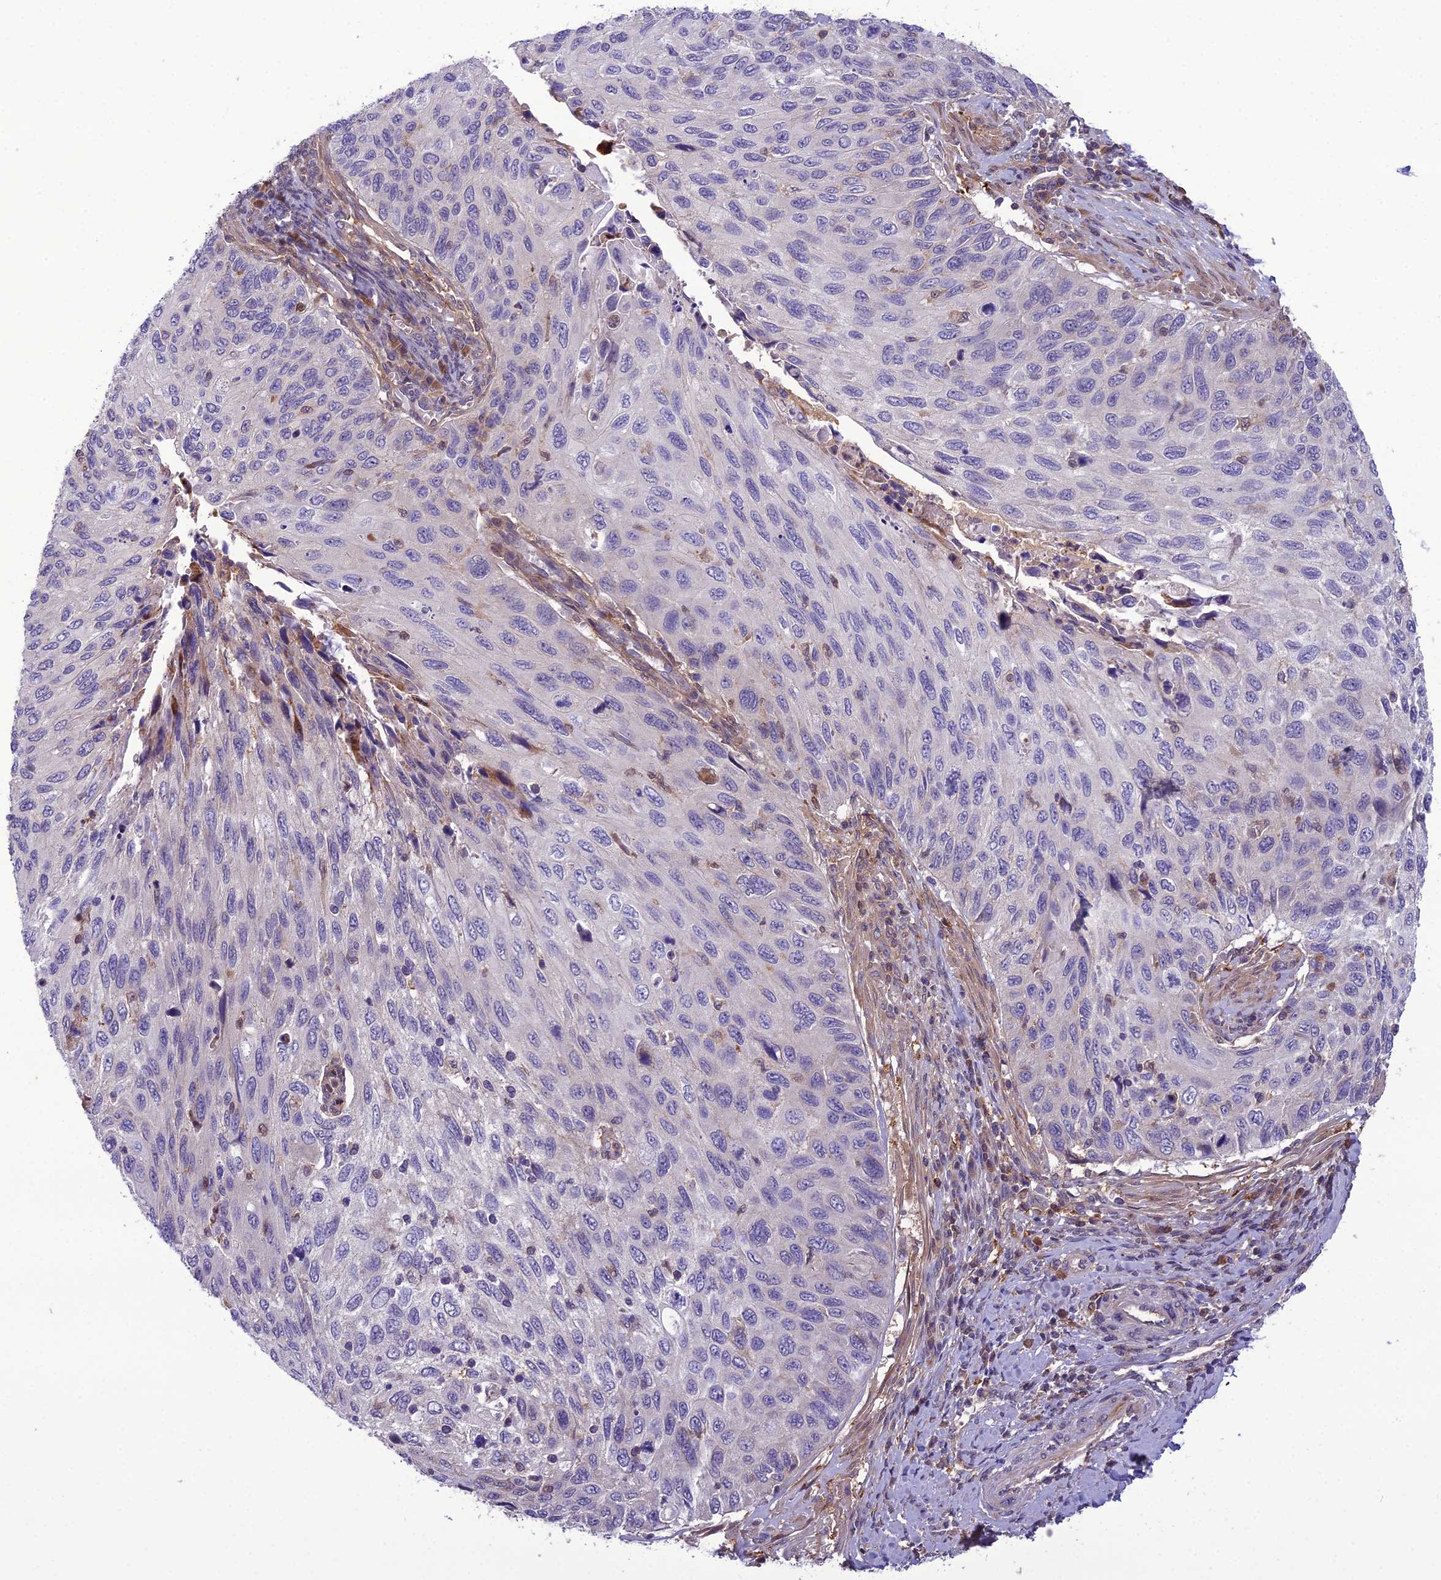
{"staining": {"intensity": "negative", "quantity": "none", "location": "none"}, "tissue": "cervical cancer", "cell_type": "Tumor cells", "image_type": "cancer", "snomed": [{"axis": "morphology", "description": "Squamous cell carcinoma, NOS"}, {"axis": "topography", "description": "Cervix"}], "caption": "A high-resolution micrograph shows immunohistochemistry (IHC) staining of cervical squamous cell carcinoma, which shows no significant positivity in tumor cells.", "gene": "GDF6", "patient": {"sex": "female", "age": 70}}